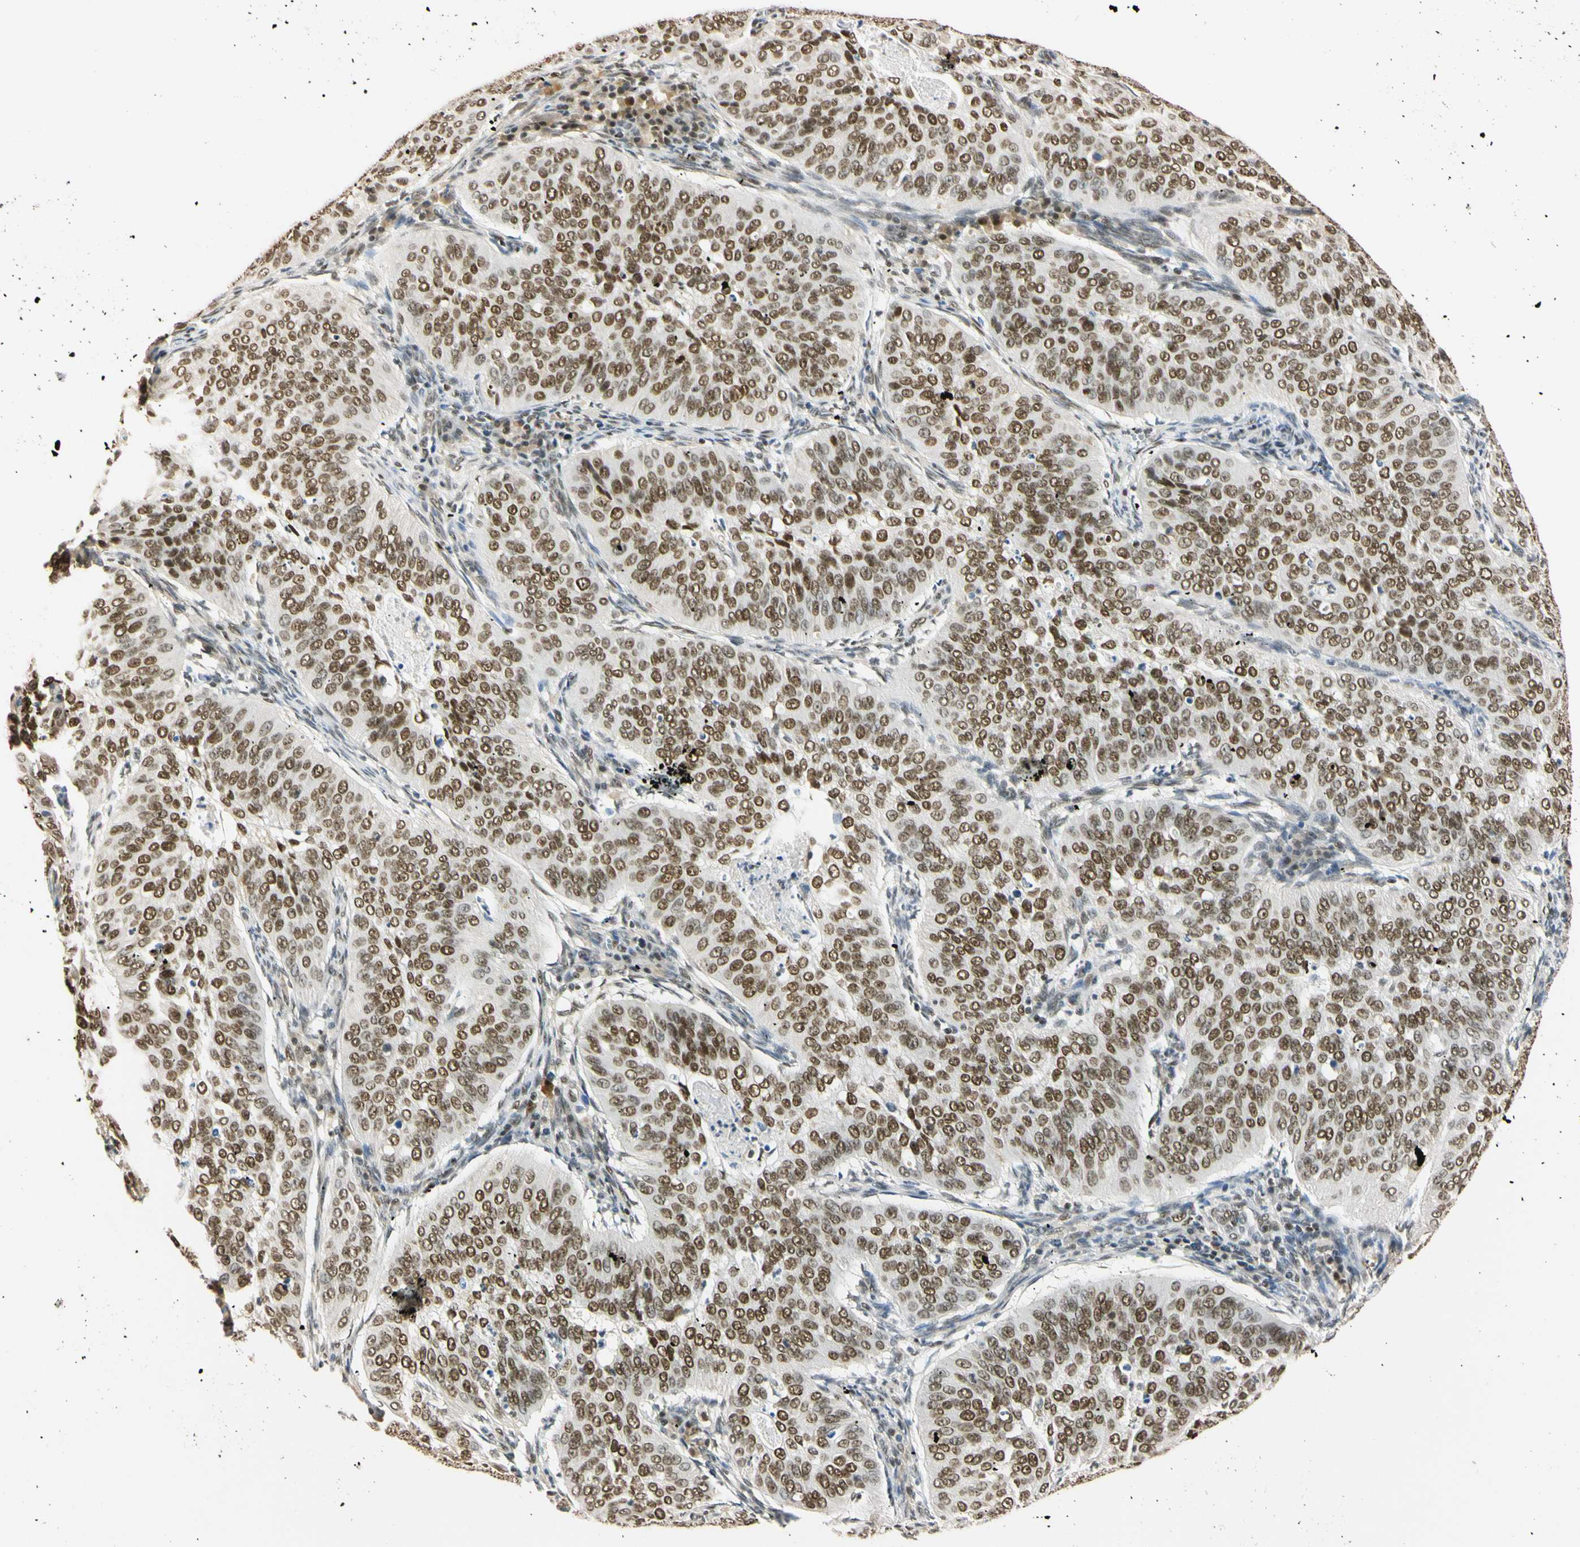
{"staining": {"intensity": "strong", "quantity": ">75%", "location": "nuclear"}, "tissue": "cervical cancer", "cell_type": "Tumor cells", "image_type": "cancer", "snomed": [{"axis": "morphology", "description": "Normal tissue, NOS"}, {"axis": "morphology", "description": "Squamous cell carcinoma, NOS"}, {"axis": "topography", "description": "Cervix"}], "caption": "Immunohistochemical staining of cervical squamous cell carcinoma exhibits high levels of strong nuclear expression in about >75% of tumor cells. (DAB IHC with brightfield microscopy, high magnification).", "gene": "SMARCA5", "patient": {"sex": "female", "age": 39}}